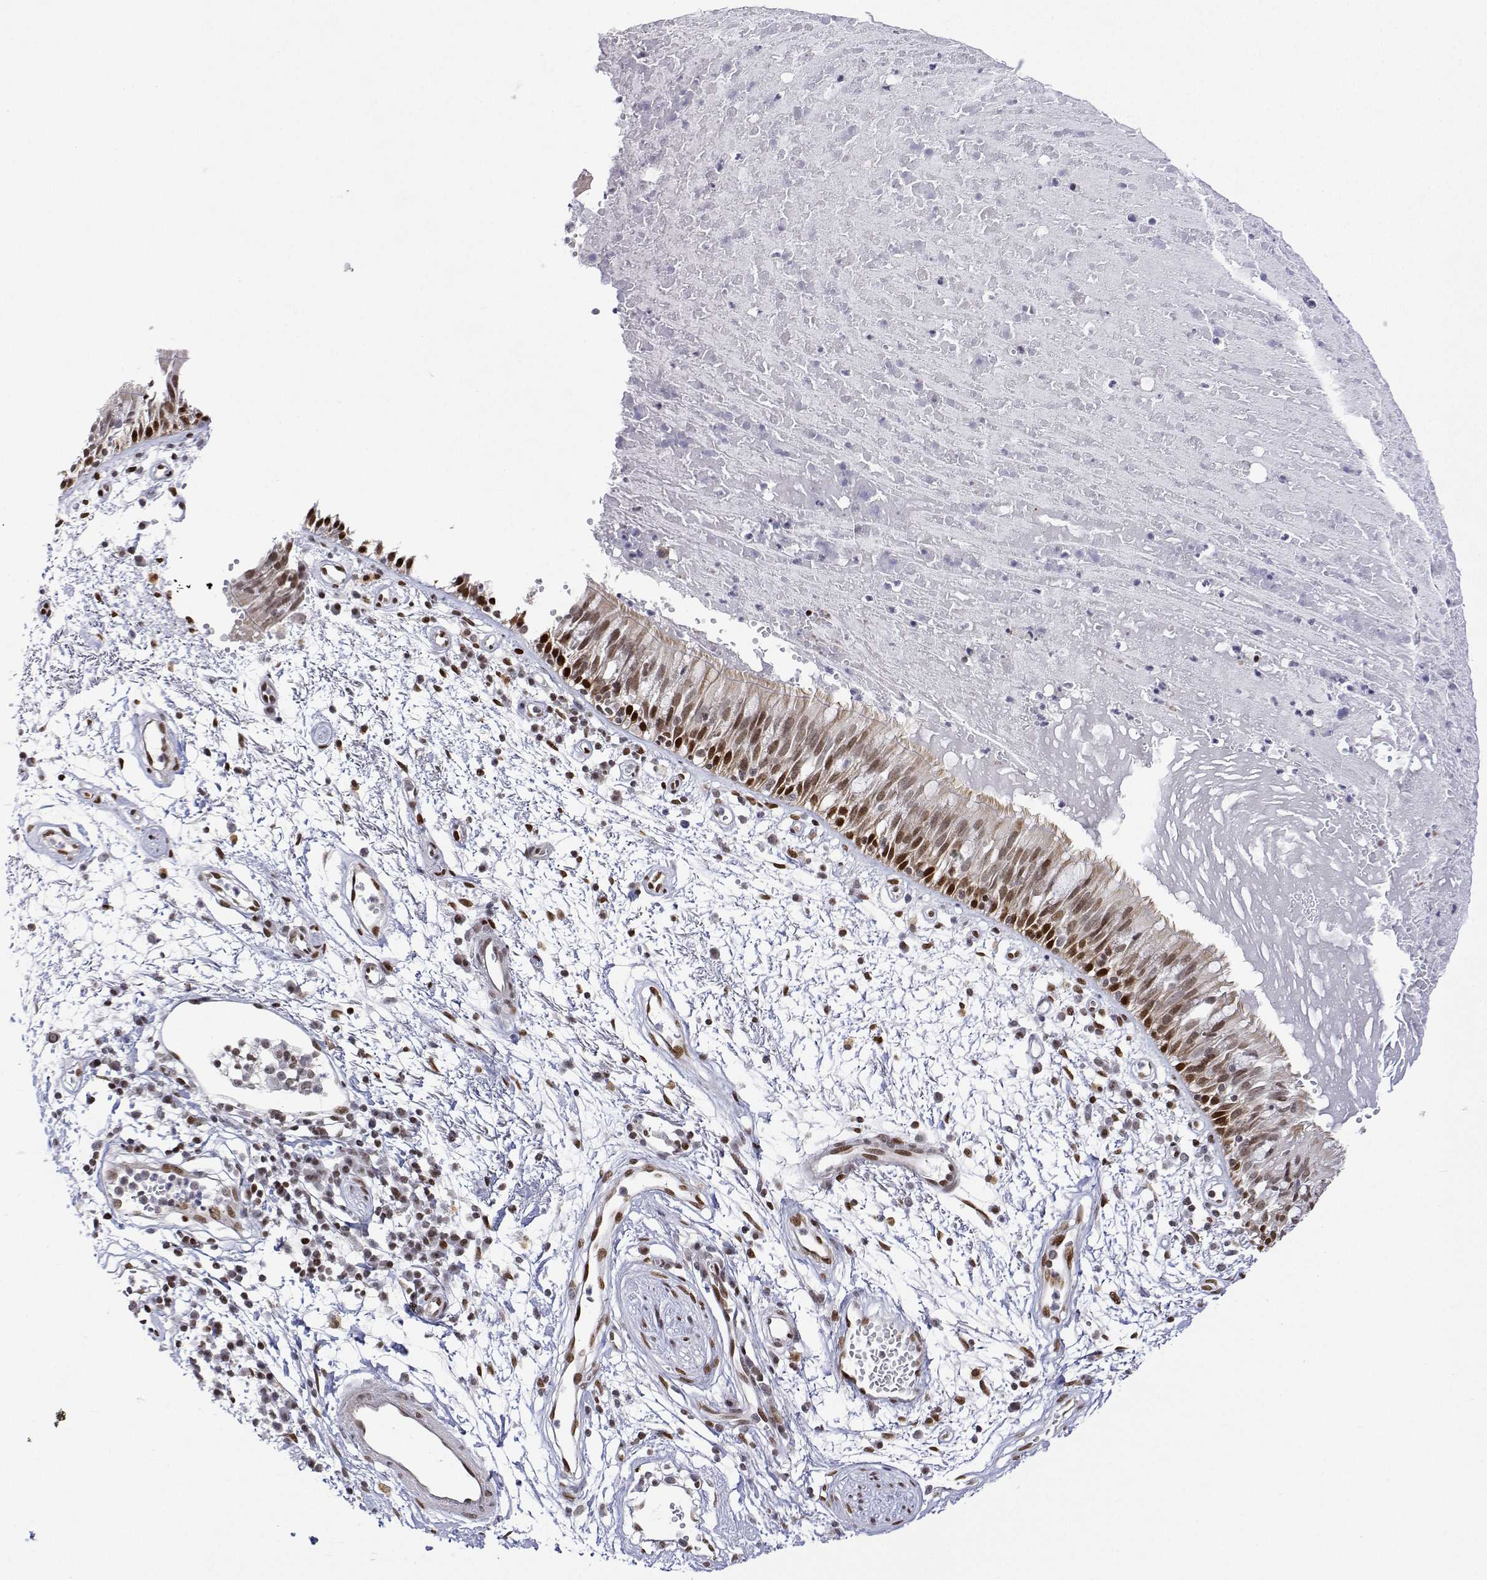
{"staining": {"intensity": "strong", "quantity": "25%-75%", "location": "nuclear"}, "tissue": "bronchus", "cell_type": "Respiratory epithelial cells", "image_type": "normal", "snomed": [{"axis": "morphology", "description": "Normal tissue, NOS"}, {"axis": "morphology", "description": "Squamous cell carcinoma, NOS"}, {"axis": "topography", "description": "Cartilage tissue"}, {"axis": "topography", "description": "Bronchus"}, {"axis": "topography", "description": "Lung"}], "caption": "This image demonstrates unremarkable bronchus stained with IHC to label a protein in brown. The nuclear of respiratory epithelial cells show strong positivity for the protein. Nuclei are counter-stained blue.", "gene": "XPC", "patient": {"sex": "male", "age": 66}}